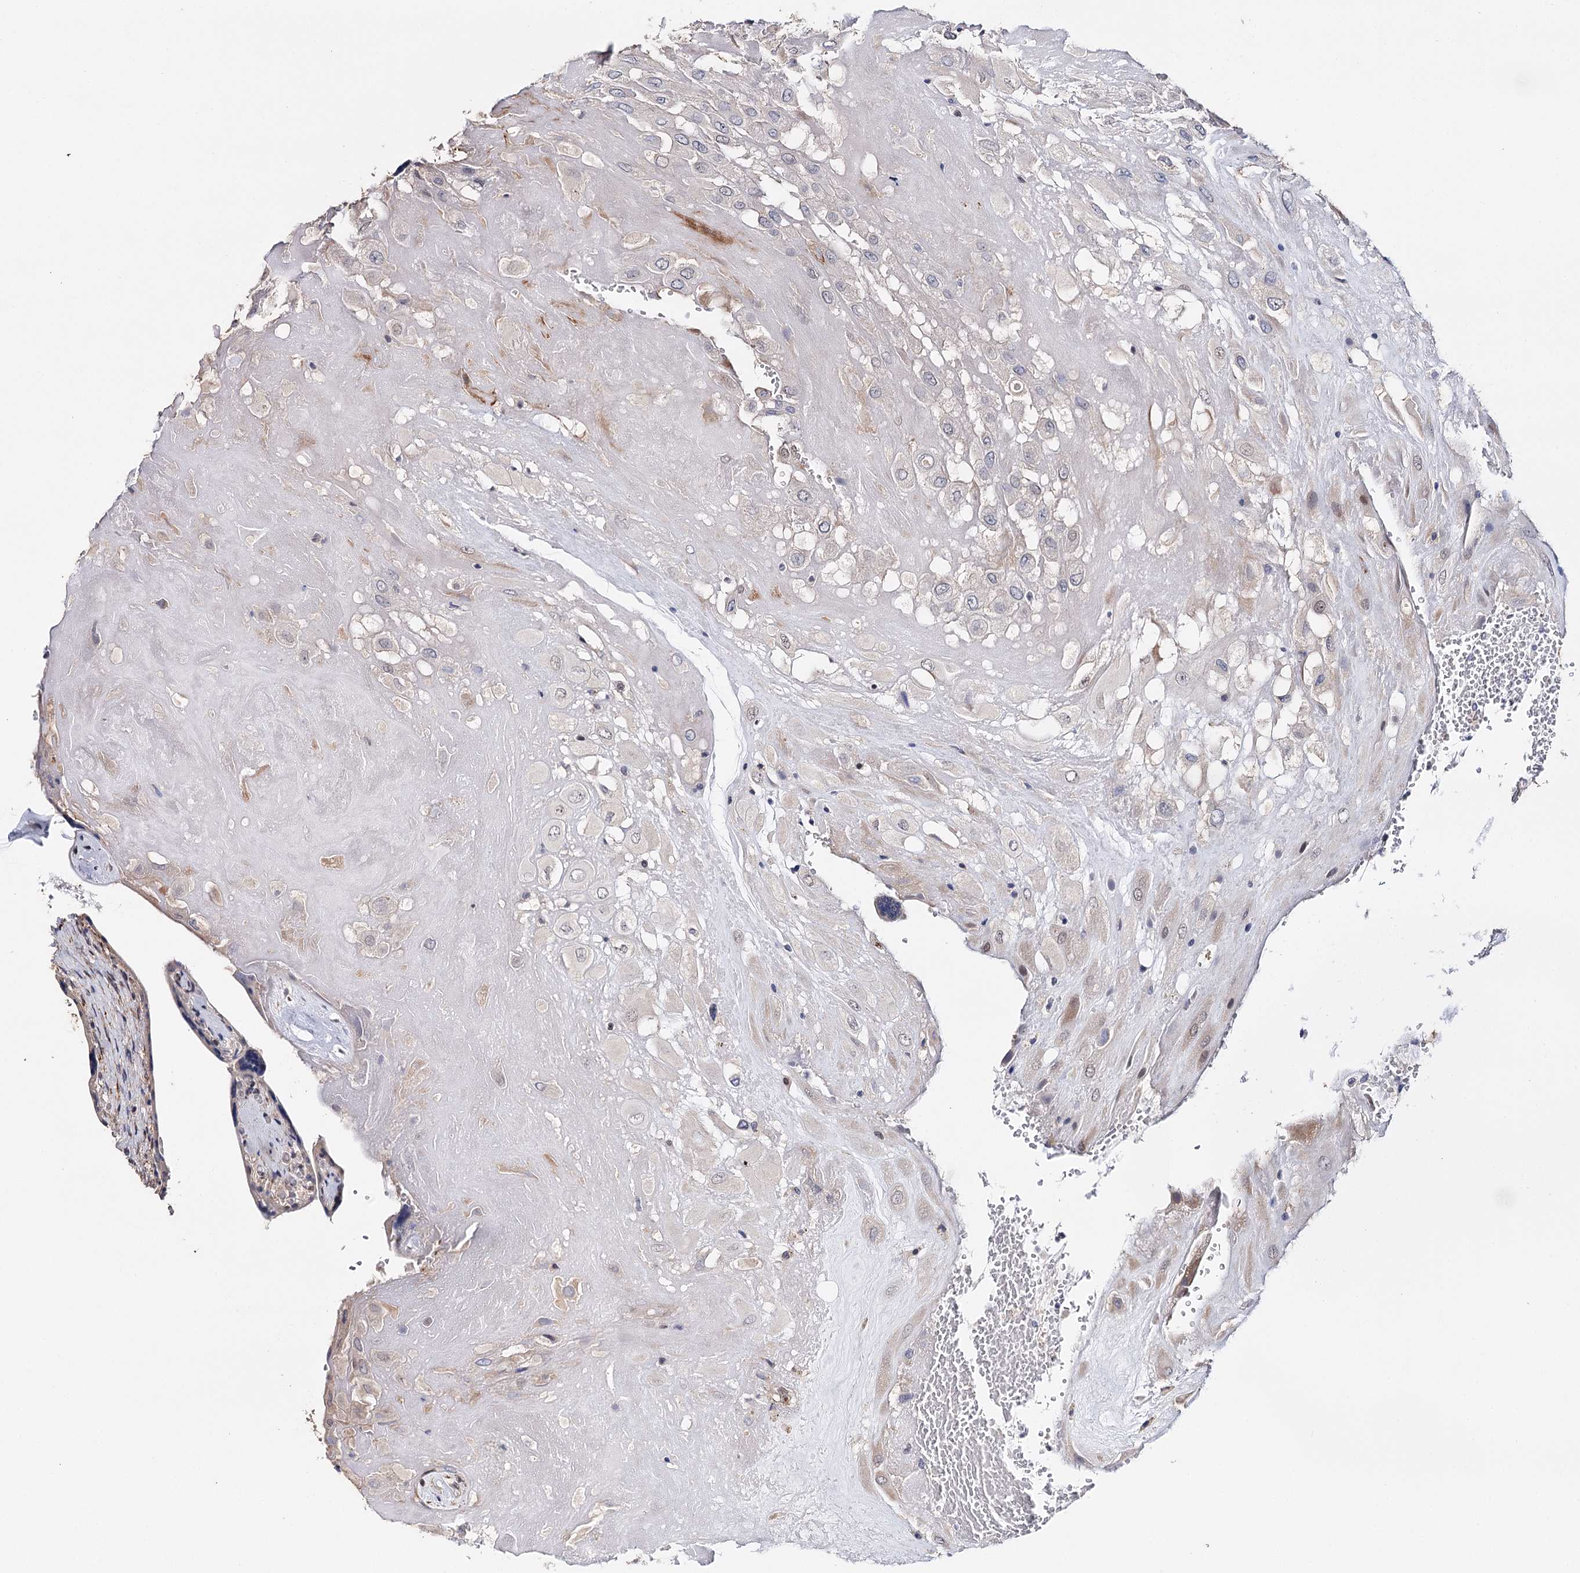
{"staining": {"intensity": "negative", "quantity": "none", "location": "none"}, "tissue": "placenta", "cell_type": "Decidual cells", "image_type": "normal", "snomed": [{"axis": "morphology", "description": "Normal tissue, NOS"}, {"axis": "topography", "description": "Placenta"}], "caption": "IHC image of normal human placenta stained for a protein (brown), which shows no positivity in decidual cells.", "gene": "CFAP46", "patient": {"sex": "female", "age": 37}}